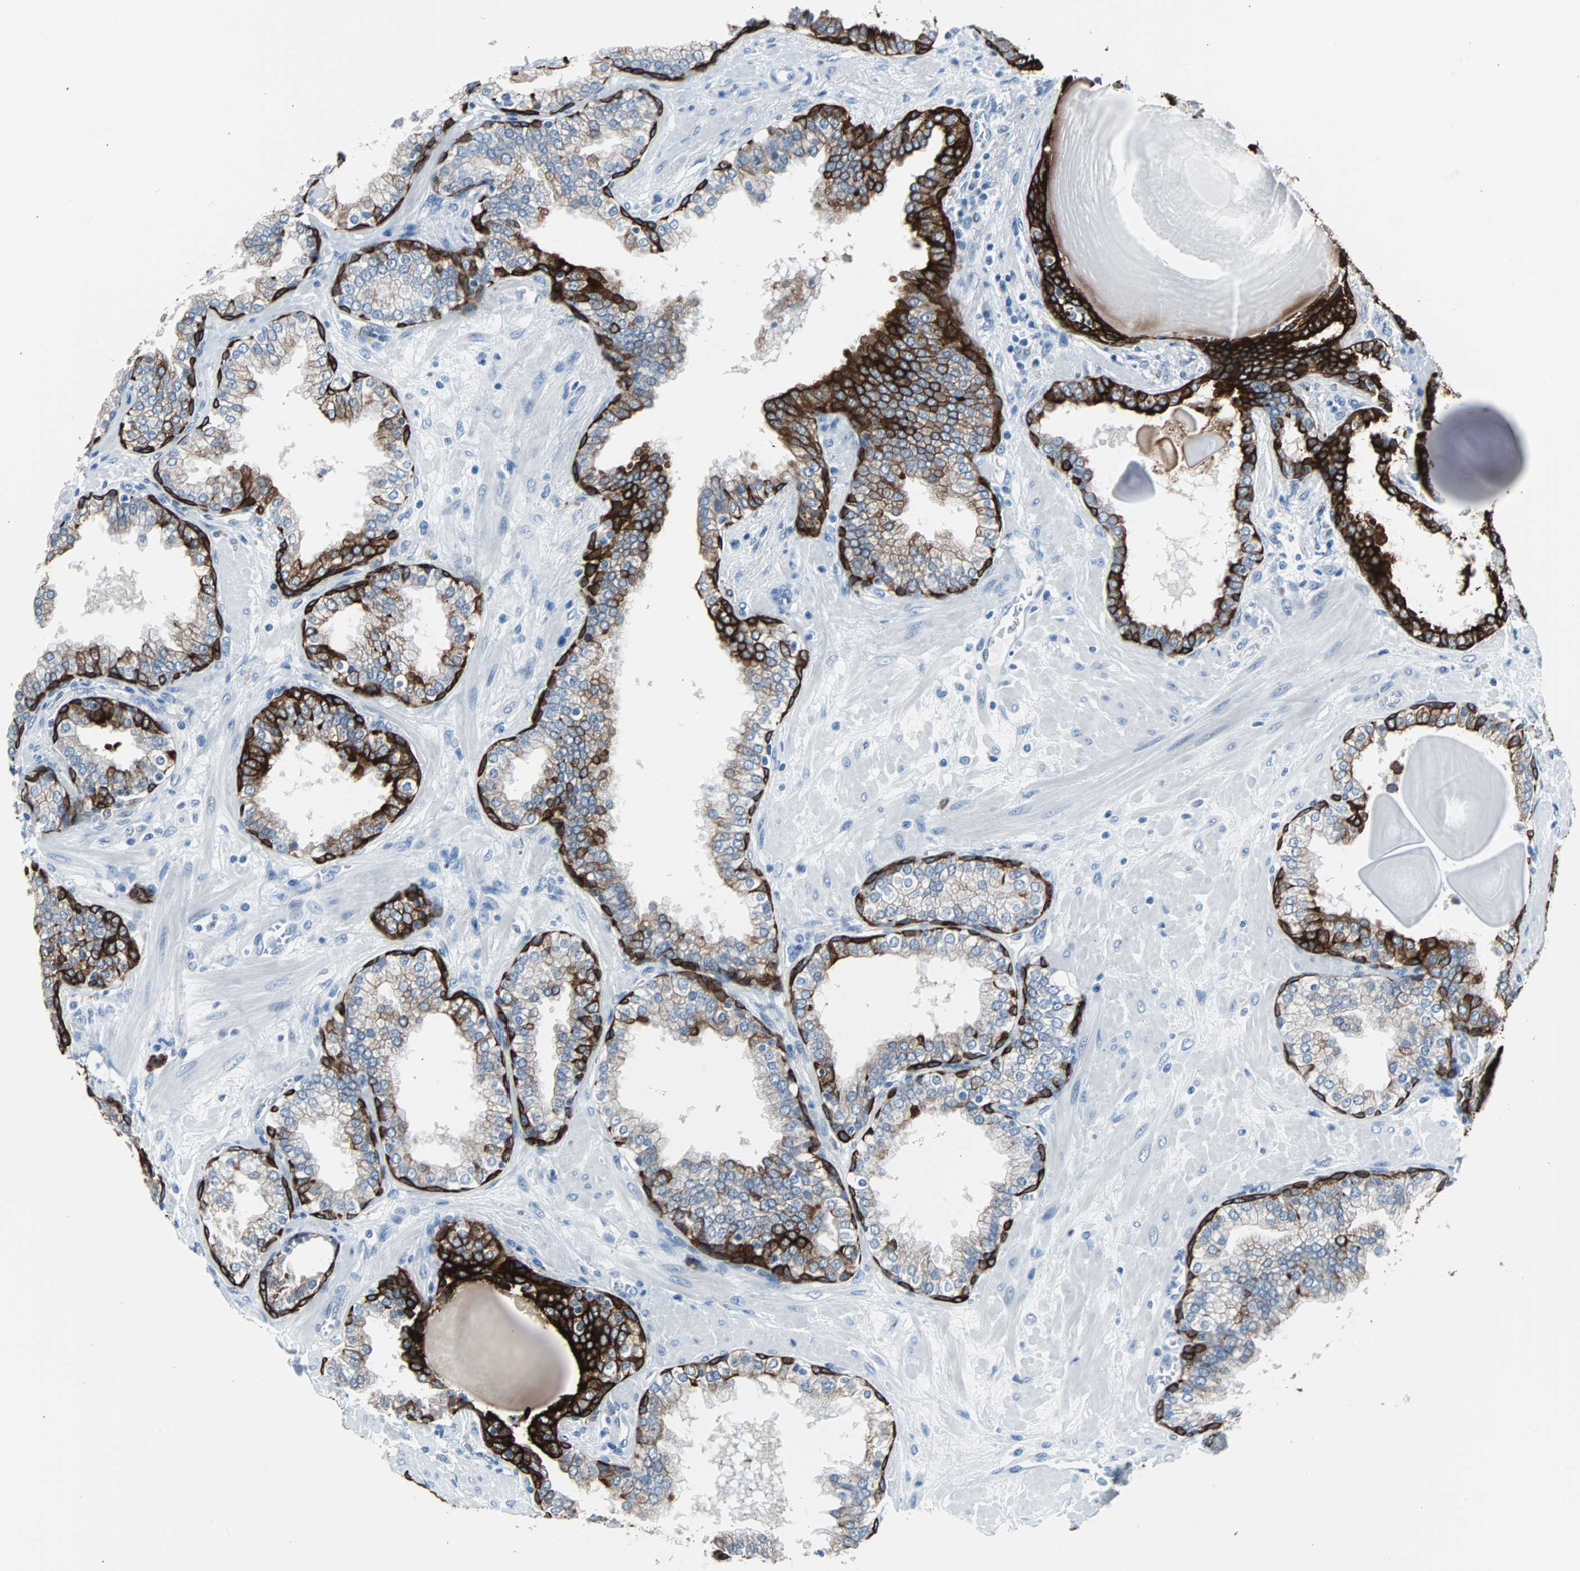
{"staining": {"intensity": "strong", "quantity": "25%-75%", "location": "cytoplasmic/membranous"}, "tissue": "prostate", "cell_type": "Glandular cells", "image_type": "normal", "snomed": [{"axis": "morphology", "description": "Normal tissue, NOS"}, {"axis": "topography", "description": "Prostate"}], "caption": "Immunohistochemical staining of normal prostate displays 25%-75% levels of strong cytoplasmic/membranous protein staining in approximately 25%-75% of glandular cells.", "gene": "KRT7", "patient": {"sex": "male", "age": 51}}